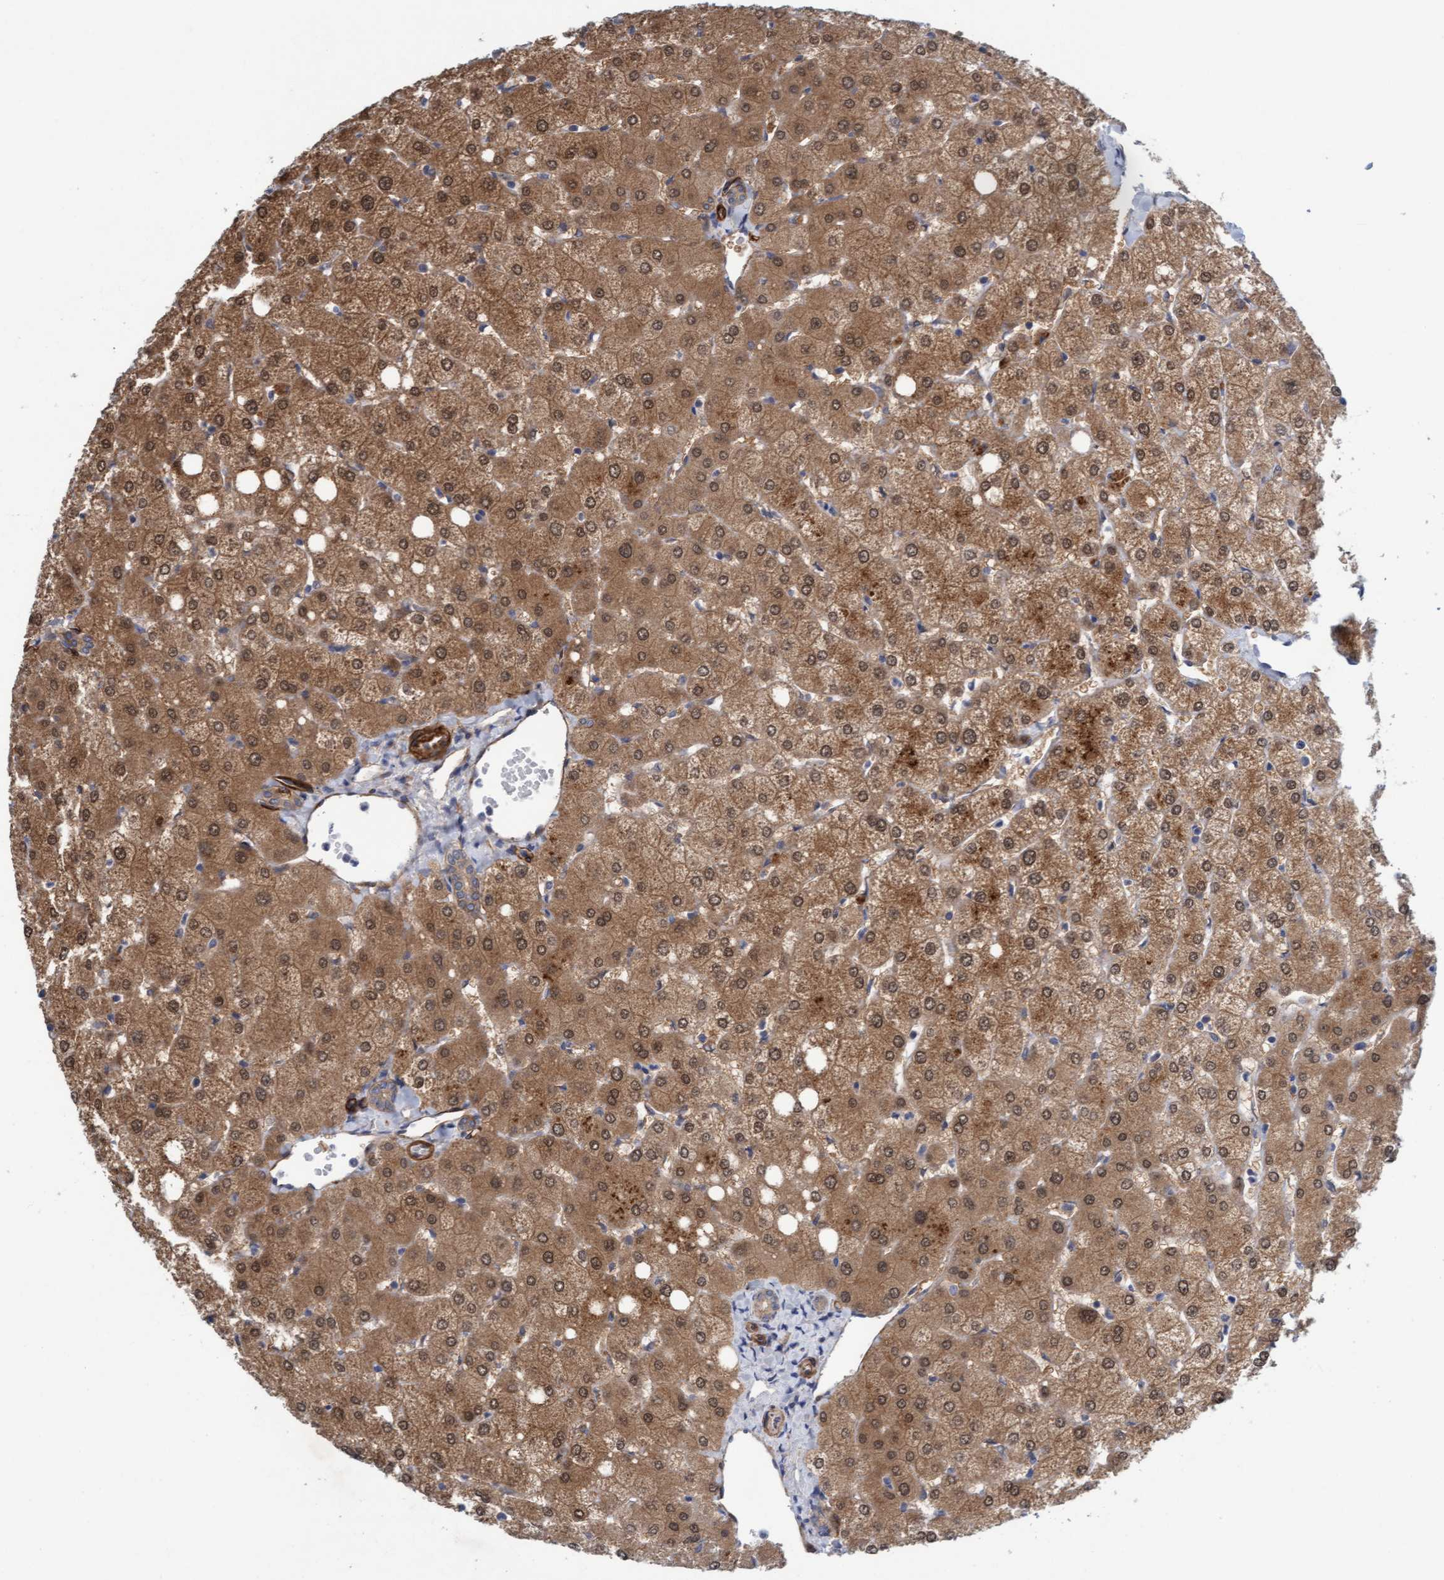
{"staining": {"intensity": "weak", "quantity": "25%-75%", "location": "cytoplasmic/membranous"}, "tissue": "liver", "cell_type": "Cholangiocytes", "image_type": "normal", "snomed": [{"axis": "morphology", "description": "Normal tissue, NOS"}, {"axis": "topography", "description": "Liver"}], "caption": "A low amount of weak cytoplasmic/membranous expression is present in about 25%-75% of cholangiocytes in normal liver. (Brightfield microscopy of DAB IHC at high magnification).", "gene": "TSTD2", "patient": {"sex": "female", "age": 54}}